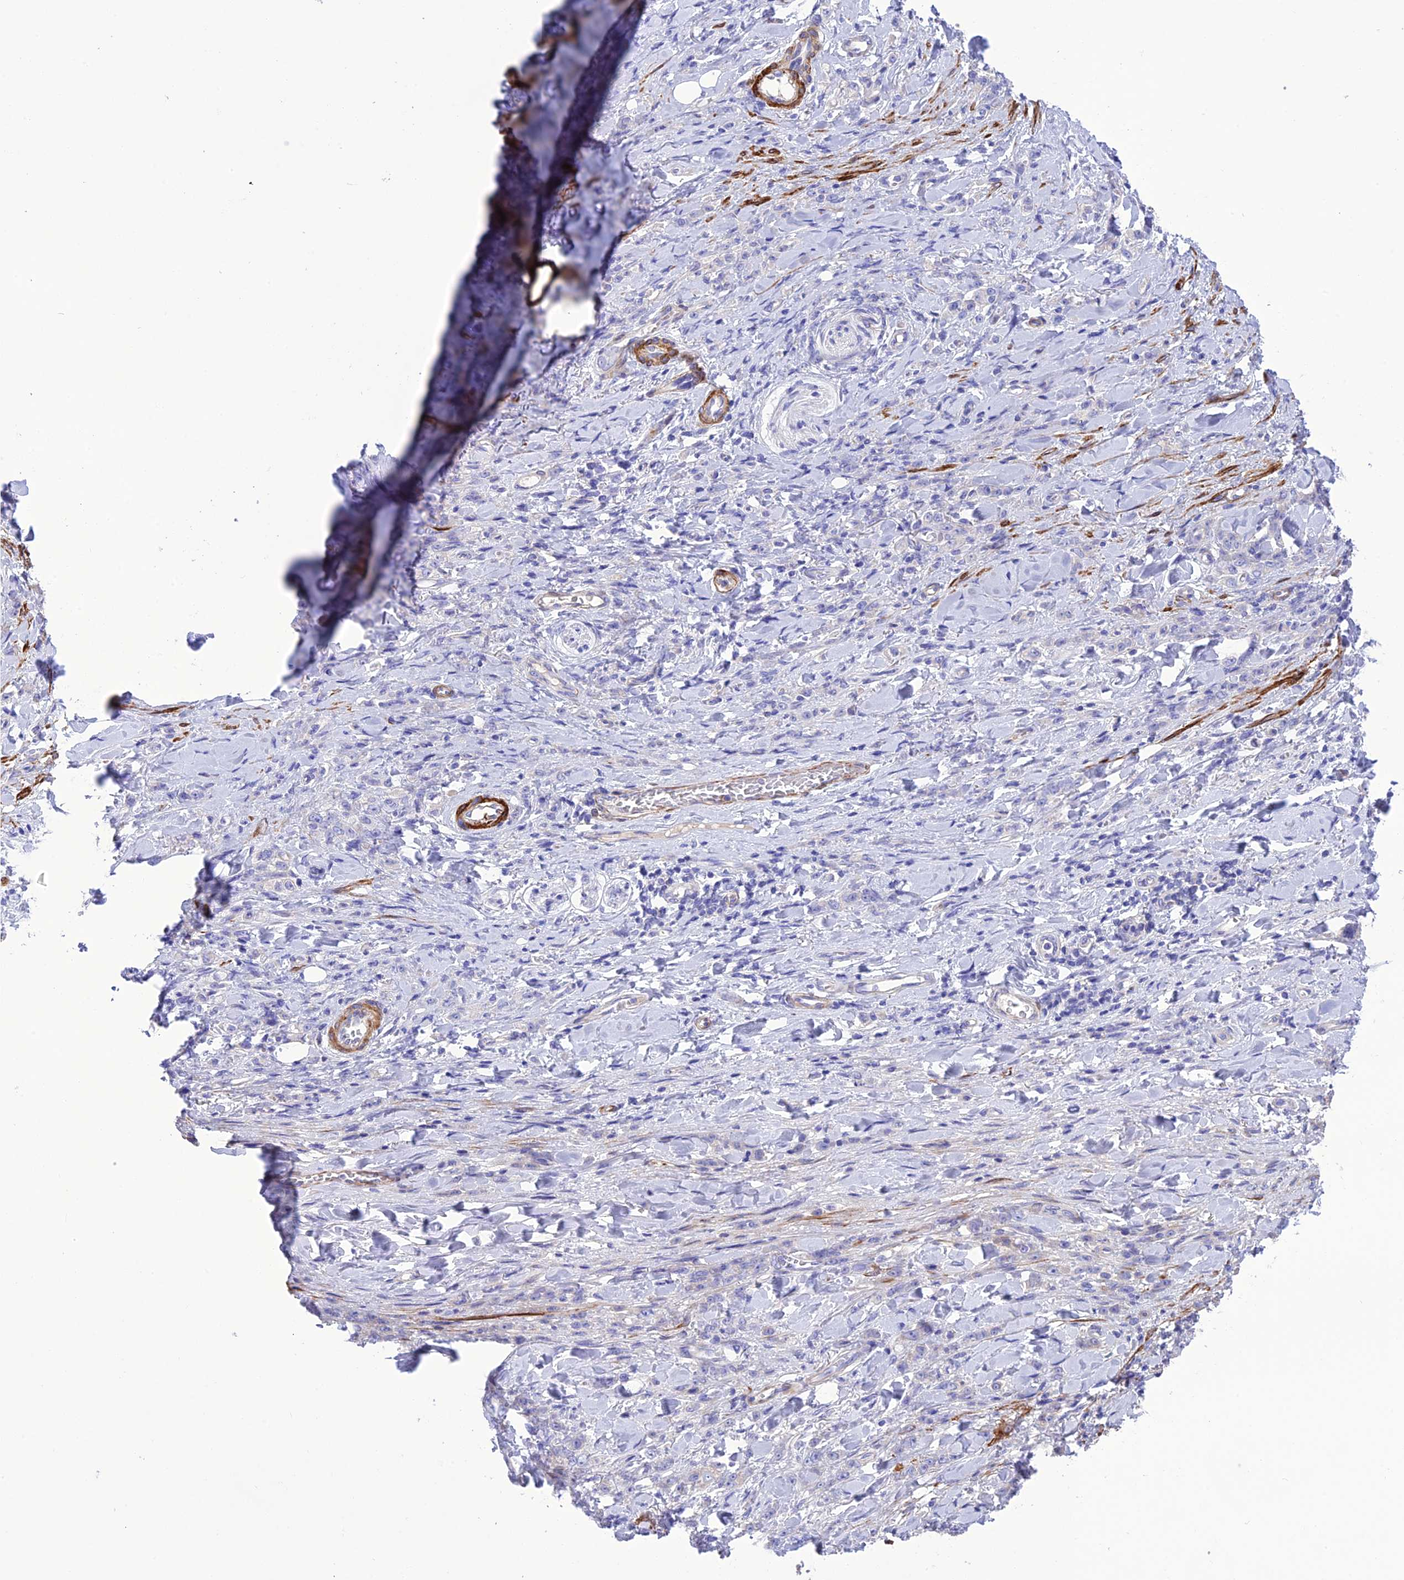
{"staining": {"intensity": "negative", "quantity": "none", "location": "none"}, "tissue": "stomach cancer", "cell_type": "Tumor cells", "image_type": "cancer", "snomed": [{"axis": "morphology", "description": "Normal tissue, NOS"}, {"axis": "morphology", "description": "Adenocarcinoma, NOS"}, {"axis": "topography", "description": "Stomach"}], "caption": "Stomach adenocarcinoma stained for a protein using immunohistochemistry (IHC) displays no staining tumor cells.", "gene": "FRA10AC1", "patient": {"sex": "male", "age": 82}}